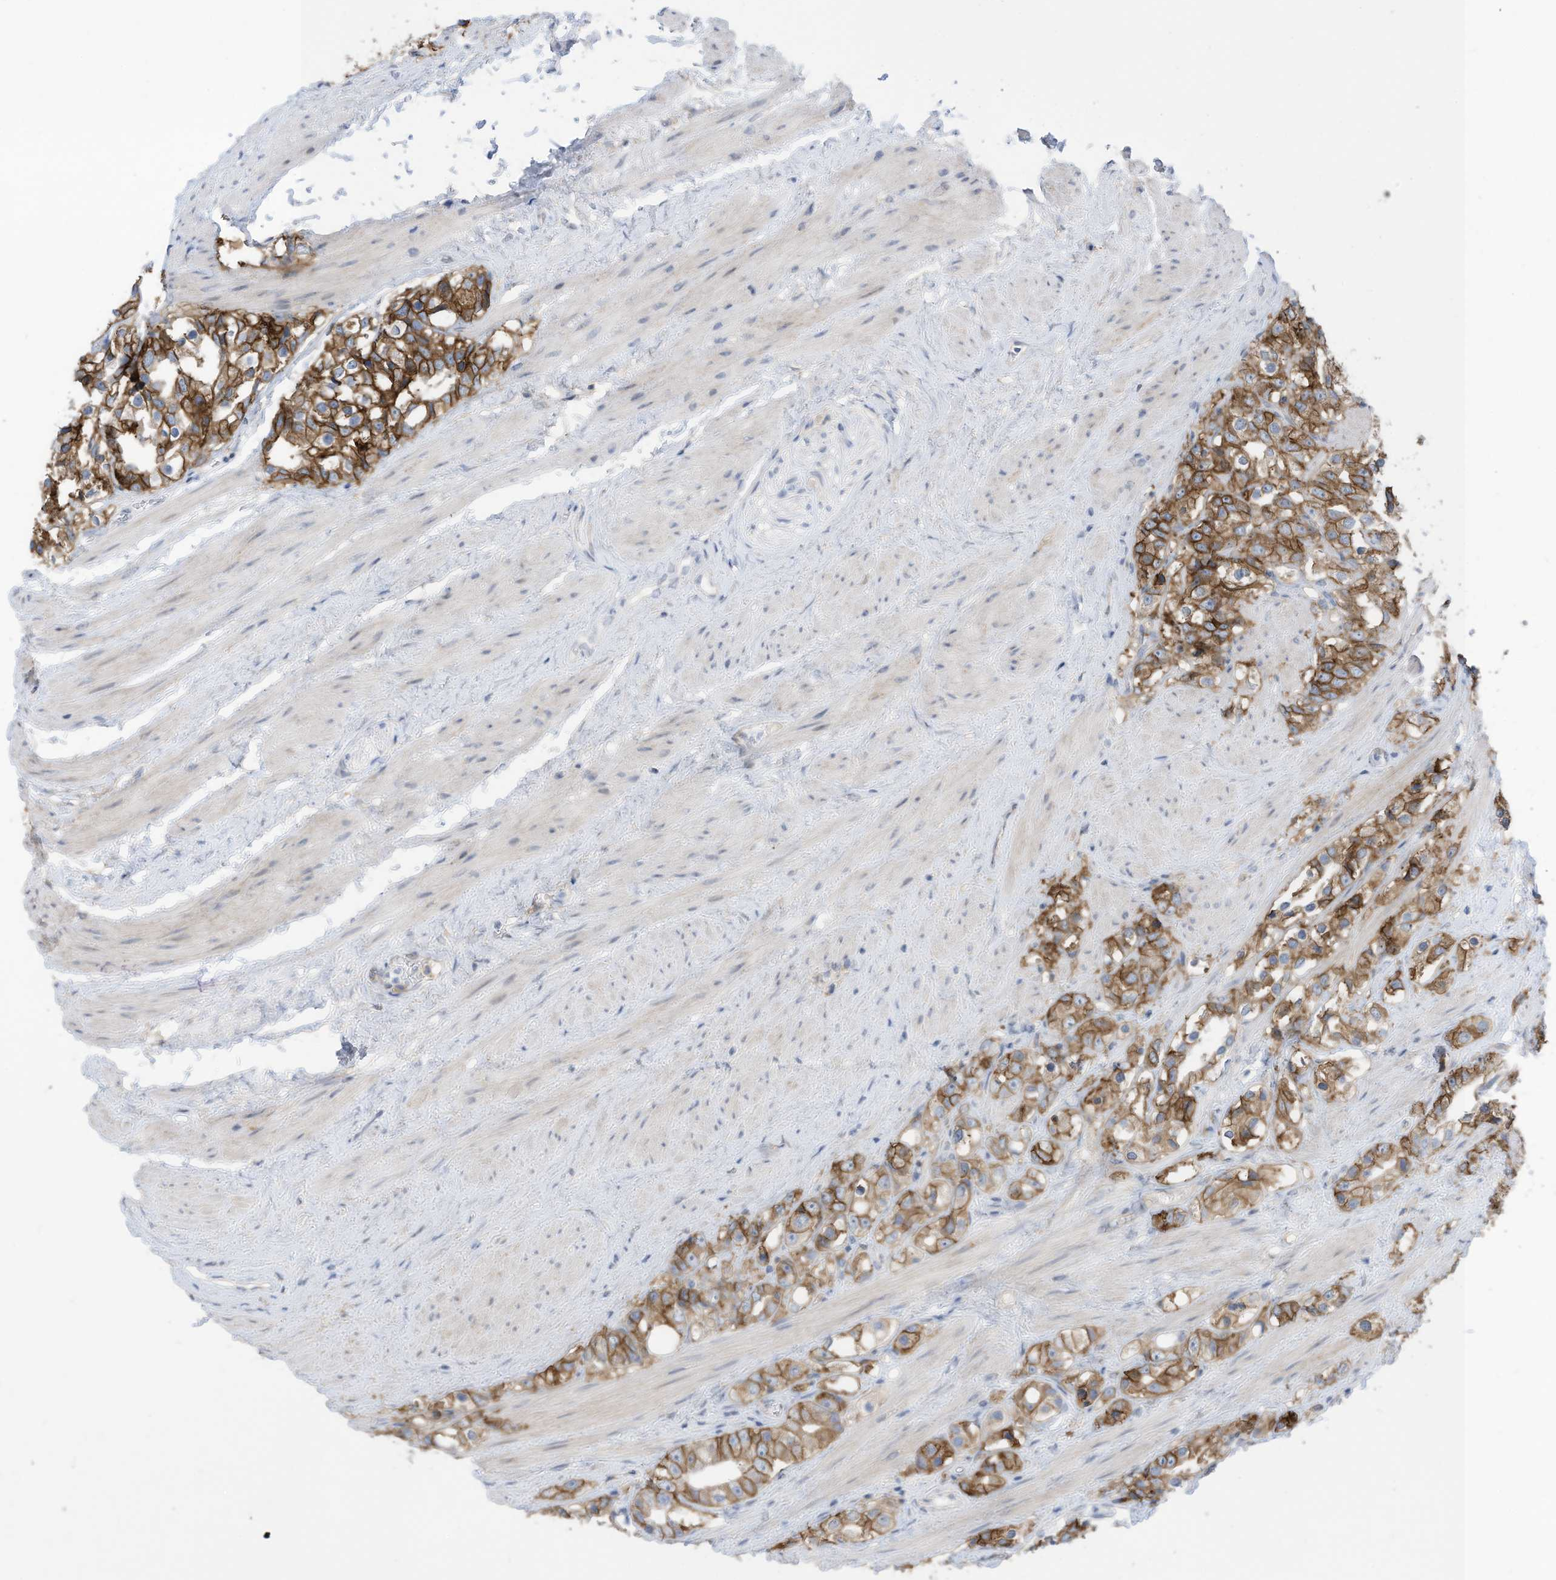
{"staining": {"intensity": "strong", "quantity": ">75%", "location": "cytoplasmic/membranous"}, "tissue": "prostate cancer", "cell_type": "Tumor cells", "image_type": "cancer", "snomed": [{"axis": "morphology", "description": "Adenocarcinoma, NOS"}, {"axis": "topography", "description": "Prostate"}], "caption": "About >75% of tumor cells in human prostate cancer (adenocarcinoma) reveal strong cytoplasmic/membranous protein expression as visualized by brown immunohistochemical staining.", "gene": "SLC1A5", "patient": {"sex": "male", "age": 79}}